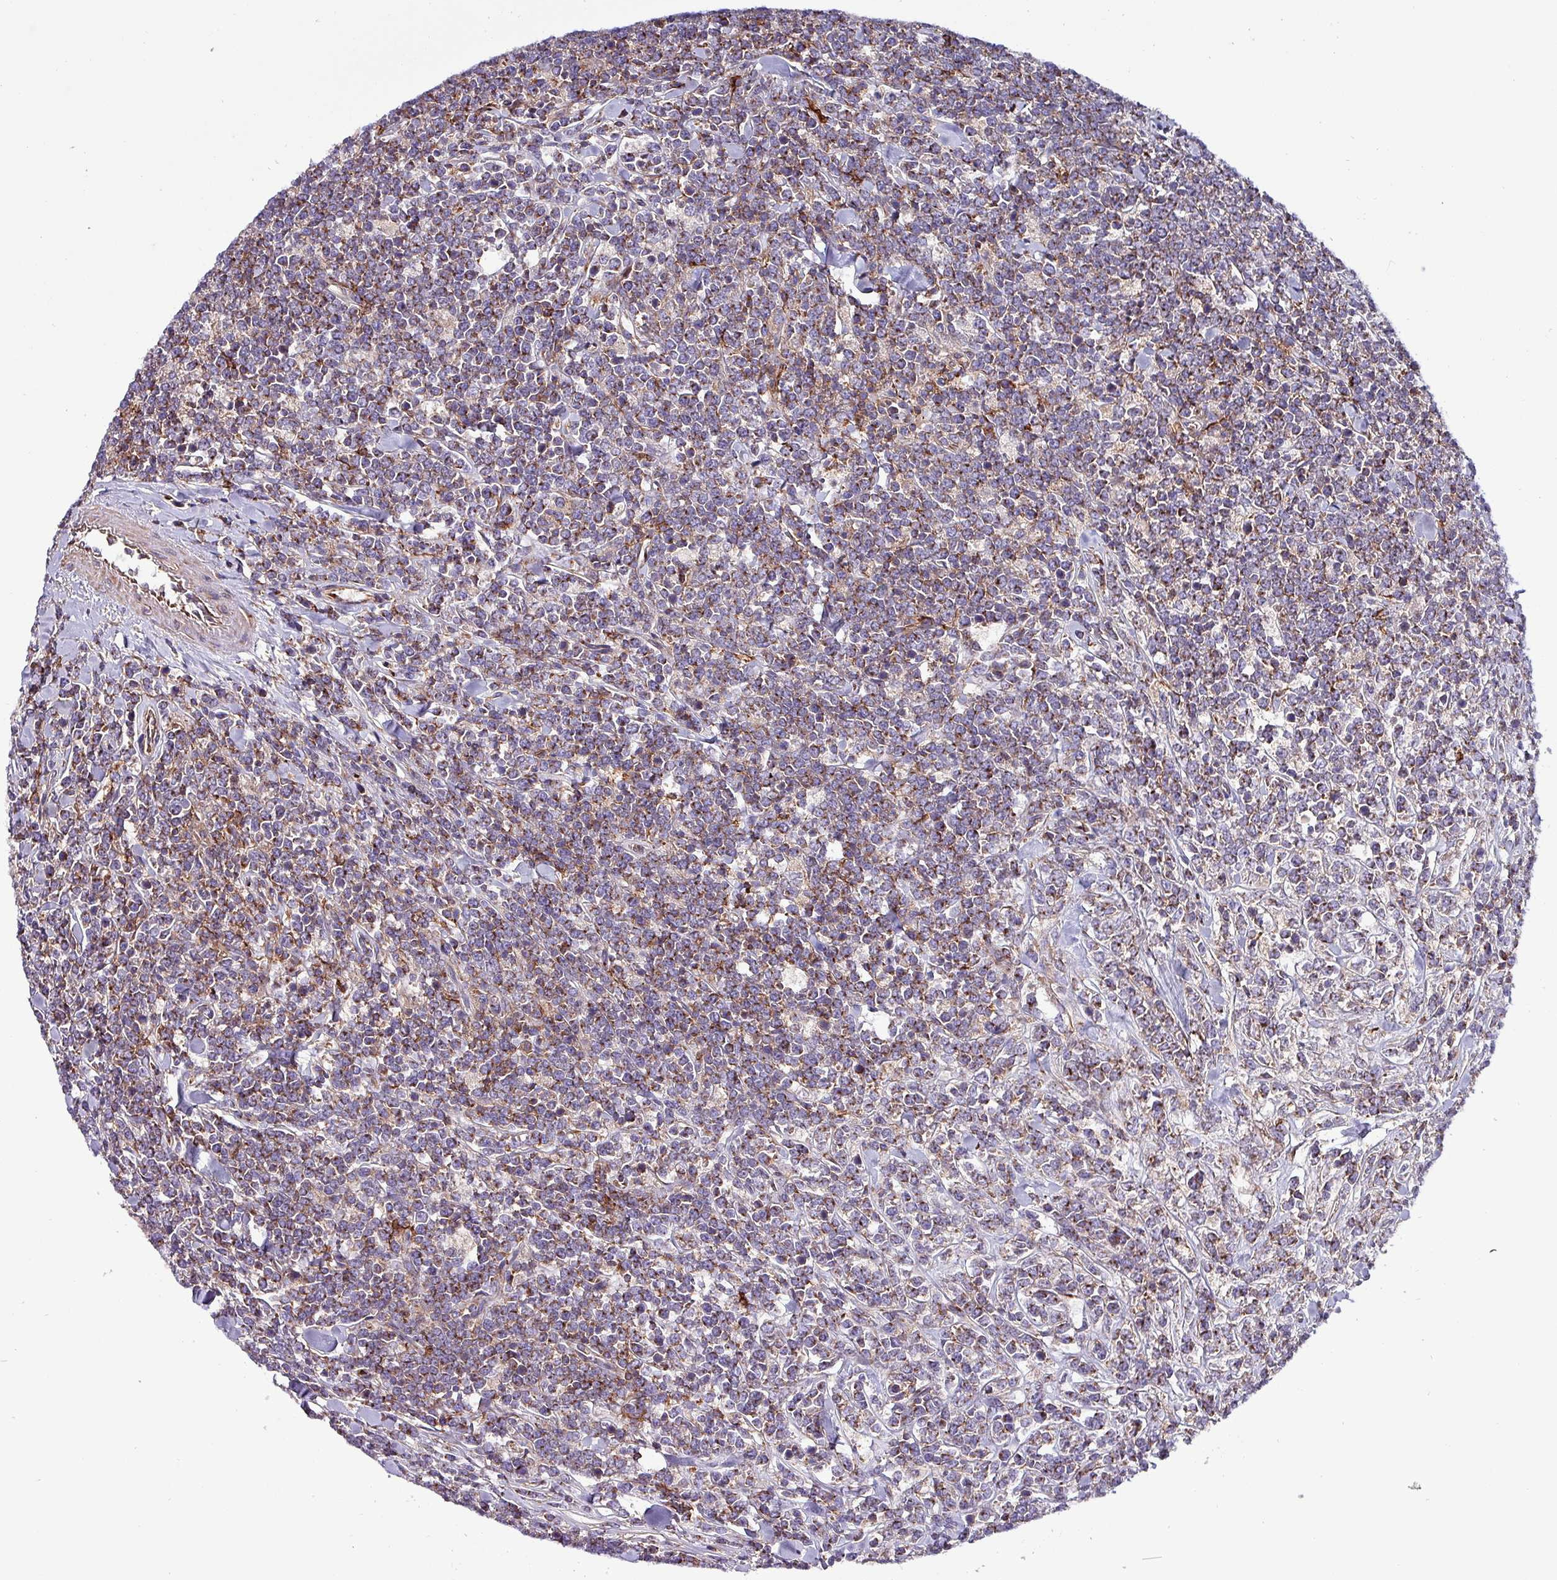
{"staining": {"intensity": "moderate", "quantity": ">75%", "location": "cytoplasmic/membranous"}, "tissue": "lymphoma", "cell_type": "Tumor cells", "image_type": "cancer", "snomed": [{"axis": "morphology", "description": "Malignant lymphoma, non-Hodgkin's type, High grade"}, {"axis": "topography", "description": "Small intestine"}, {"axis": "topography", "description": "Colon"}], "caption": "About >75% of tumor cells in high-grade malignant lymphoma, non-Hodgkin's type demonstrate moderate cytoplasmic/membranous protein staining as visualized by brown immunohistochemical staining.", "gene": "VAMP4", "patient": {"sex": "male", "age": 8}}